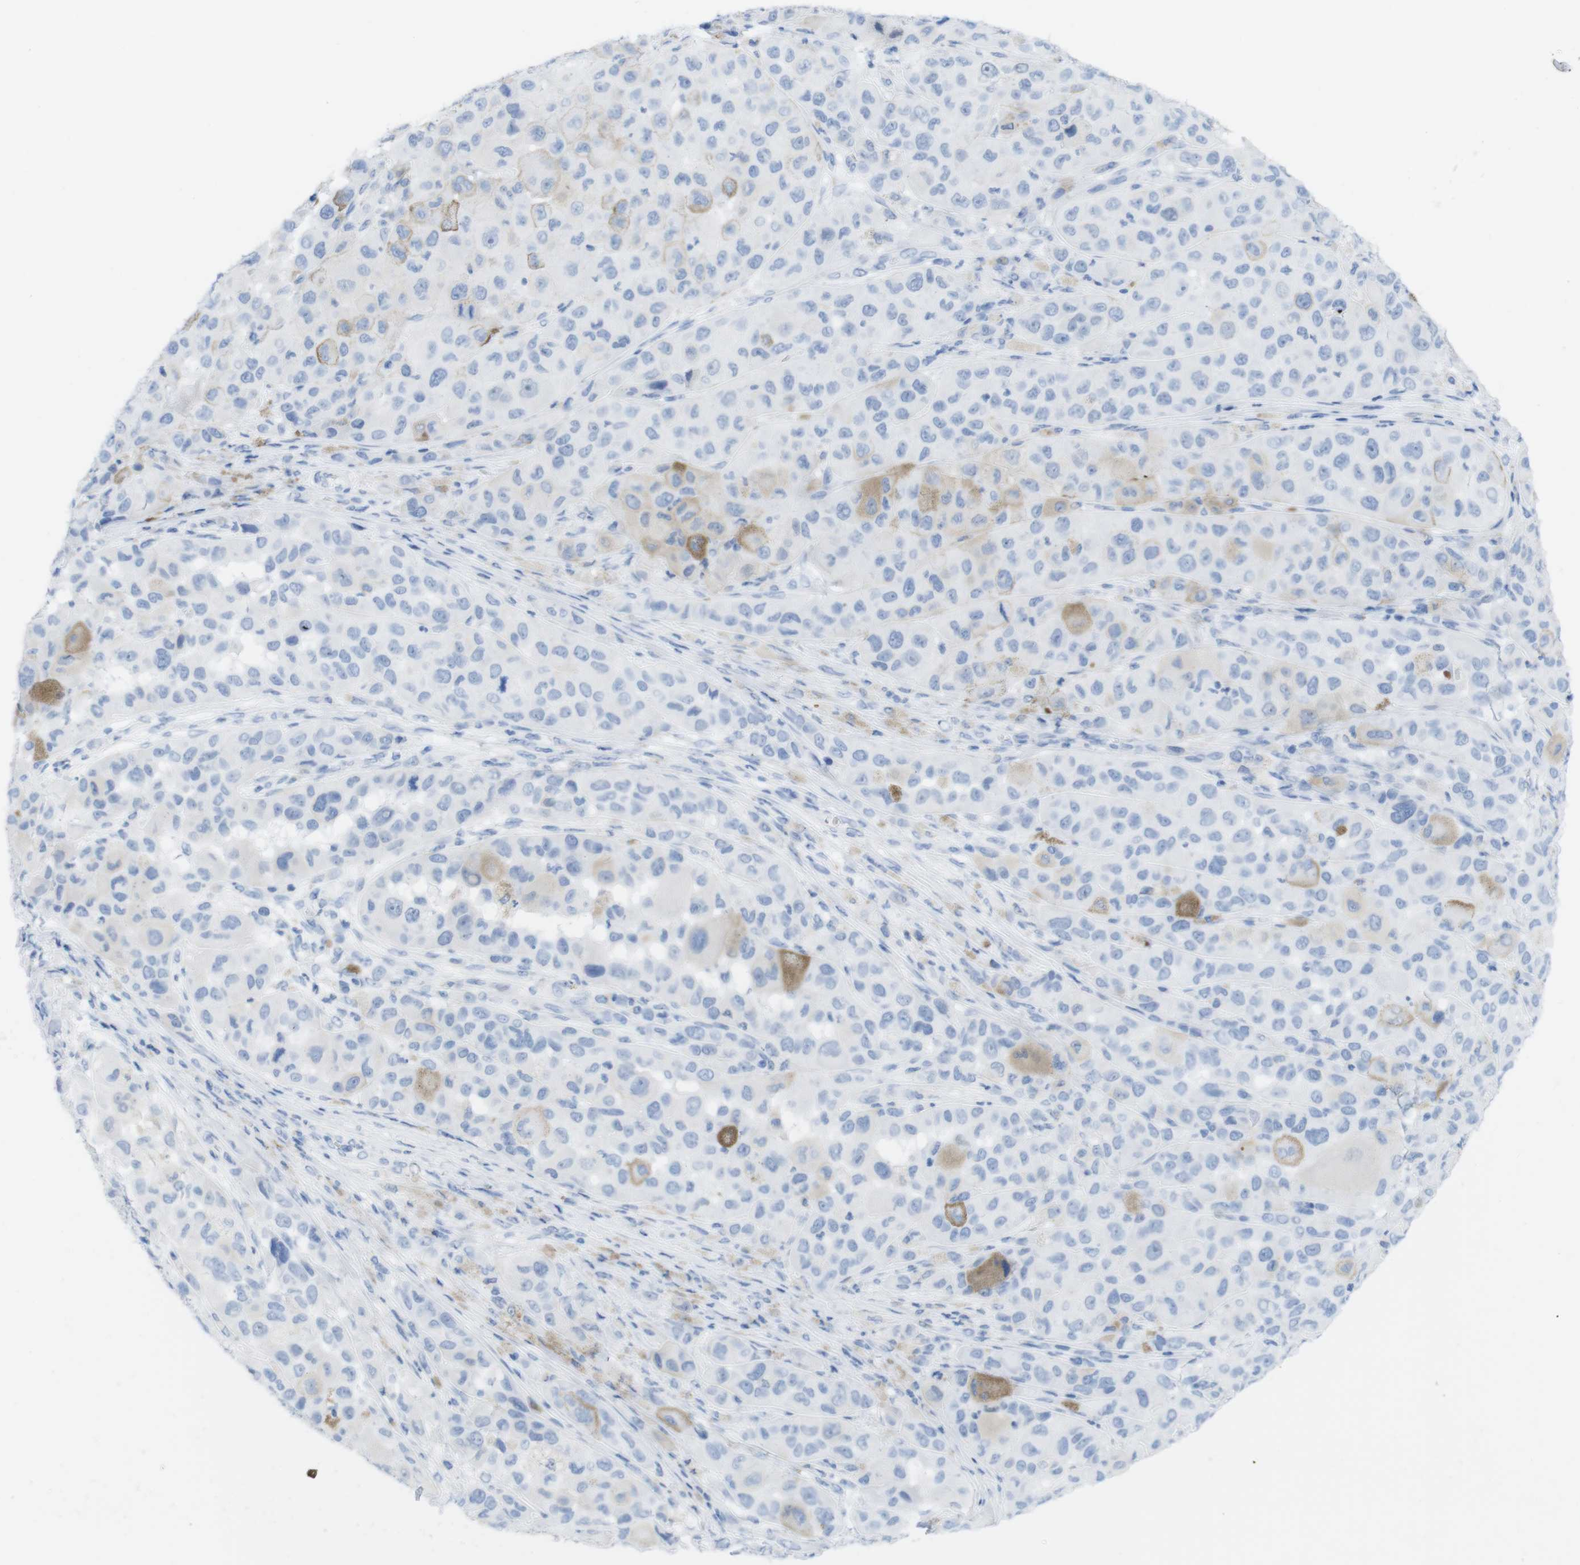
{"staining": {"intensity": "negative", "quantity": "none", "location": "none"}, "tissue": "melanoma", "cell_type": "Tumor cells", "image_type": "cancer", "snomed": [{"axis": "morphology", "description": "Malignant melanoma, NOS"}, {"axis": "topography", "description": "Skin"}], "caption": "An image of human melanoma is negative for staining in tumor cells.", "gene": "MYH7", "patient": {"sex": "male", "age": 96}}